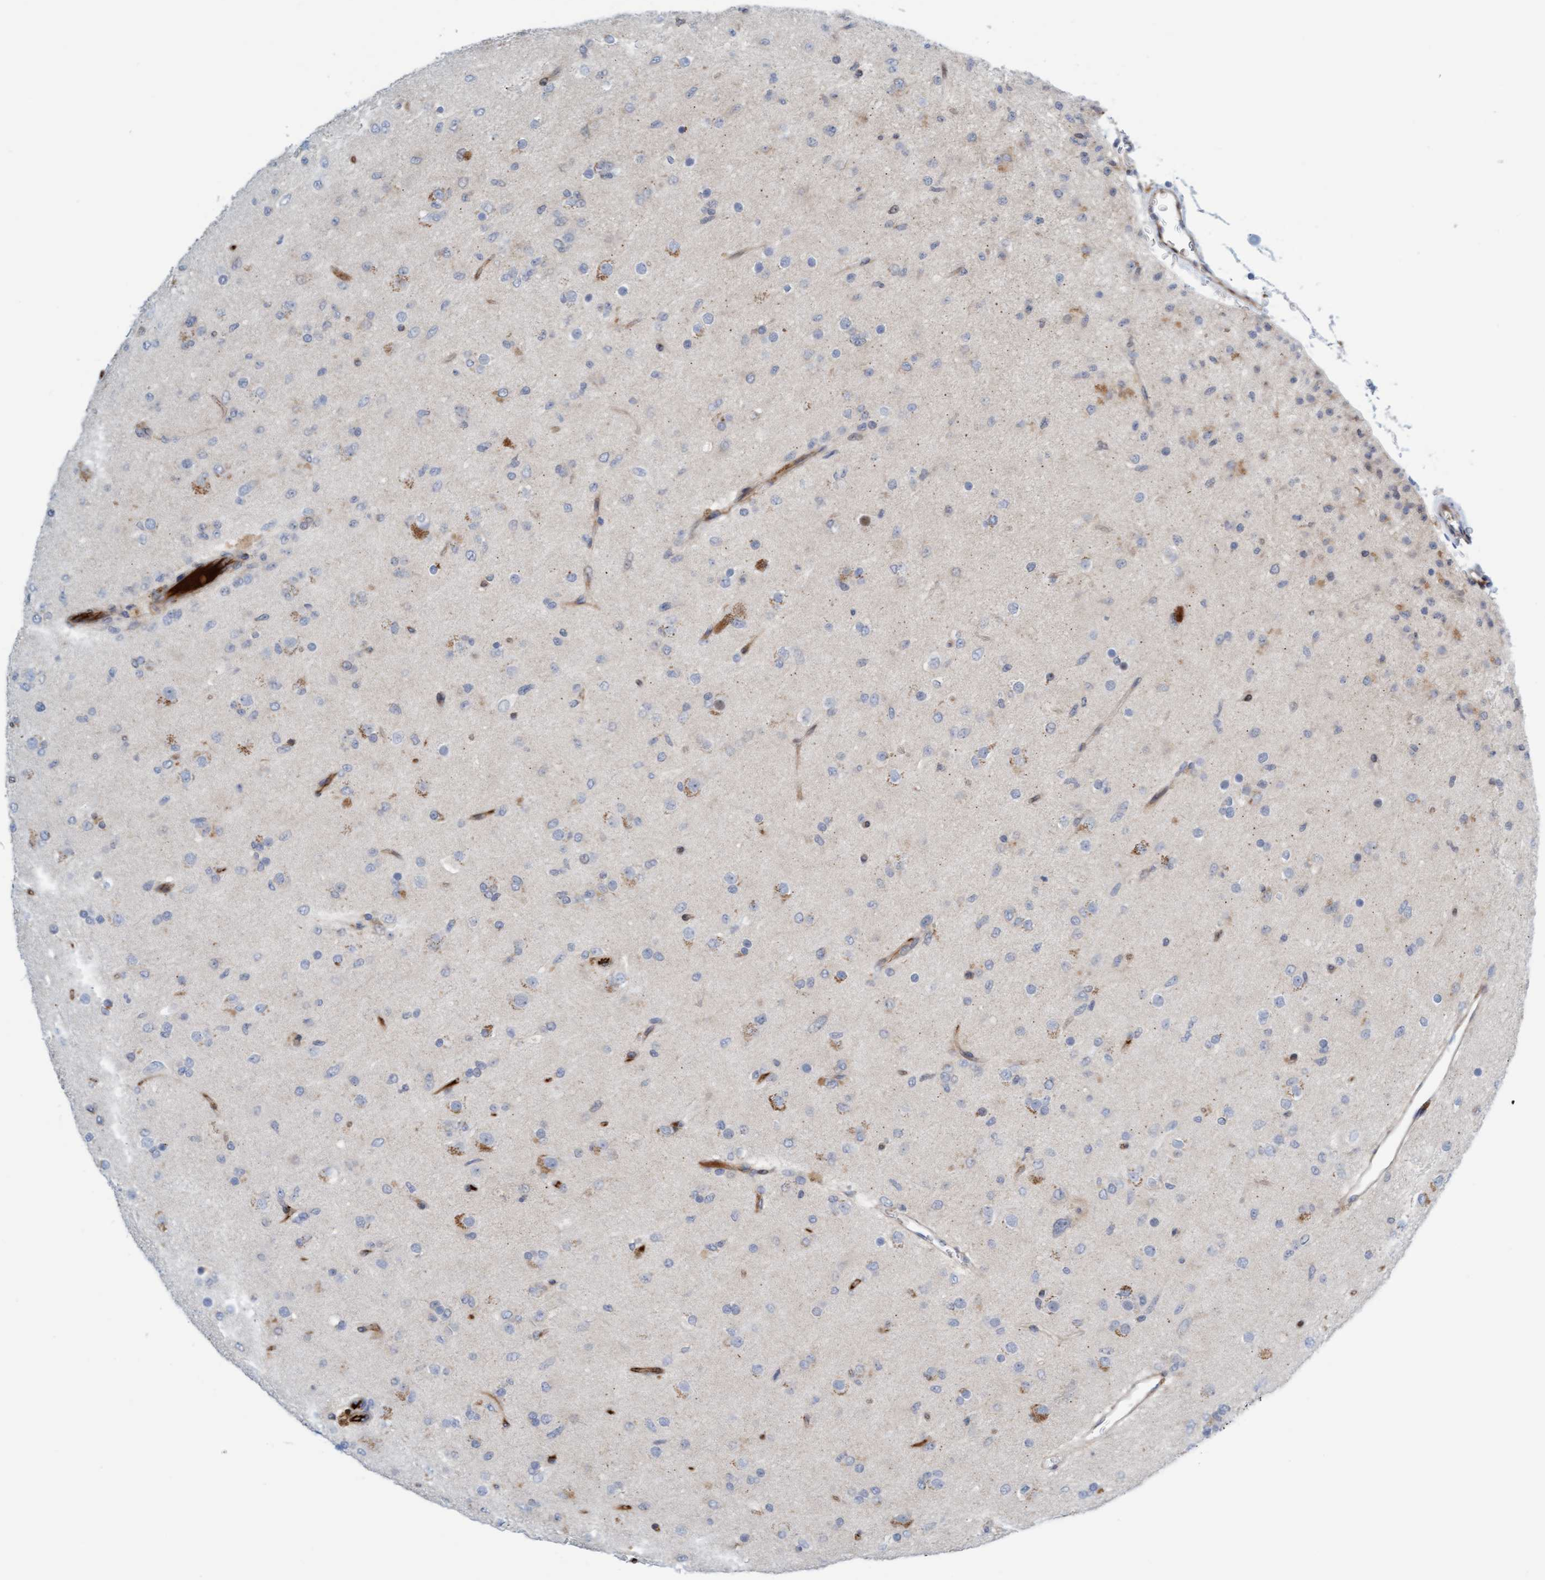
{"staining": {"intensity": "weak", "quantity": "<25%", "location": "cytoplasmic/membranous"}, "tissue": "glioma", "cell_type": "Tumor cells", "image_type": "cancer", "snomed": [{"axis": "morphology", "description": "Glioma, malignant, Low grade"}, {"axis": "topography", "description": "Brain"}], "caption": "Tumor cells are negative for brown protein staining in glioma. The staining is performed using DAB brown chromogen with nuclei counter-stained in using hematoxylin.", "gene": "EIF4EBP1", "patient": {"sex": "male", "age": 65}}